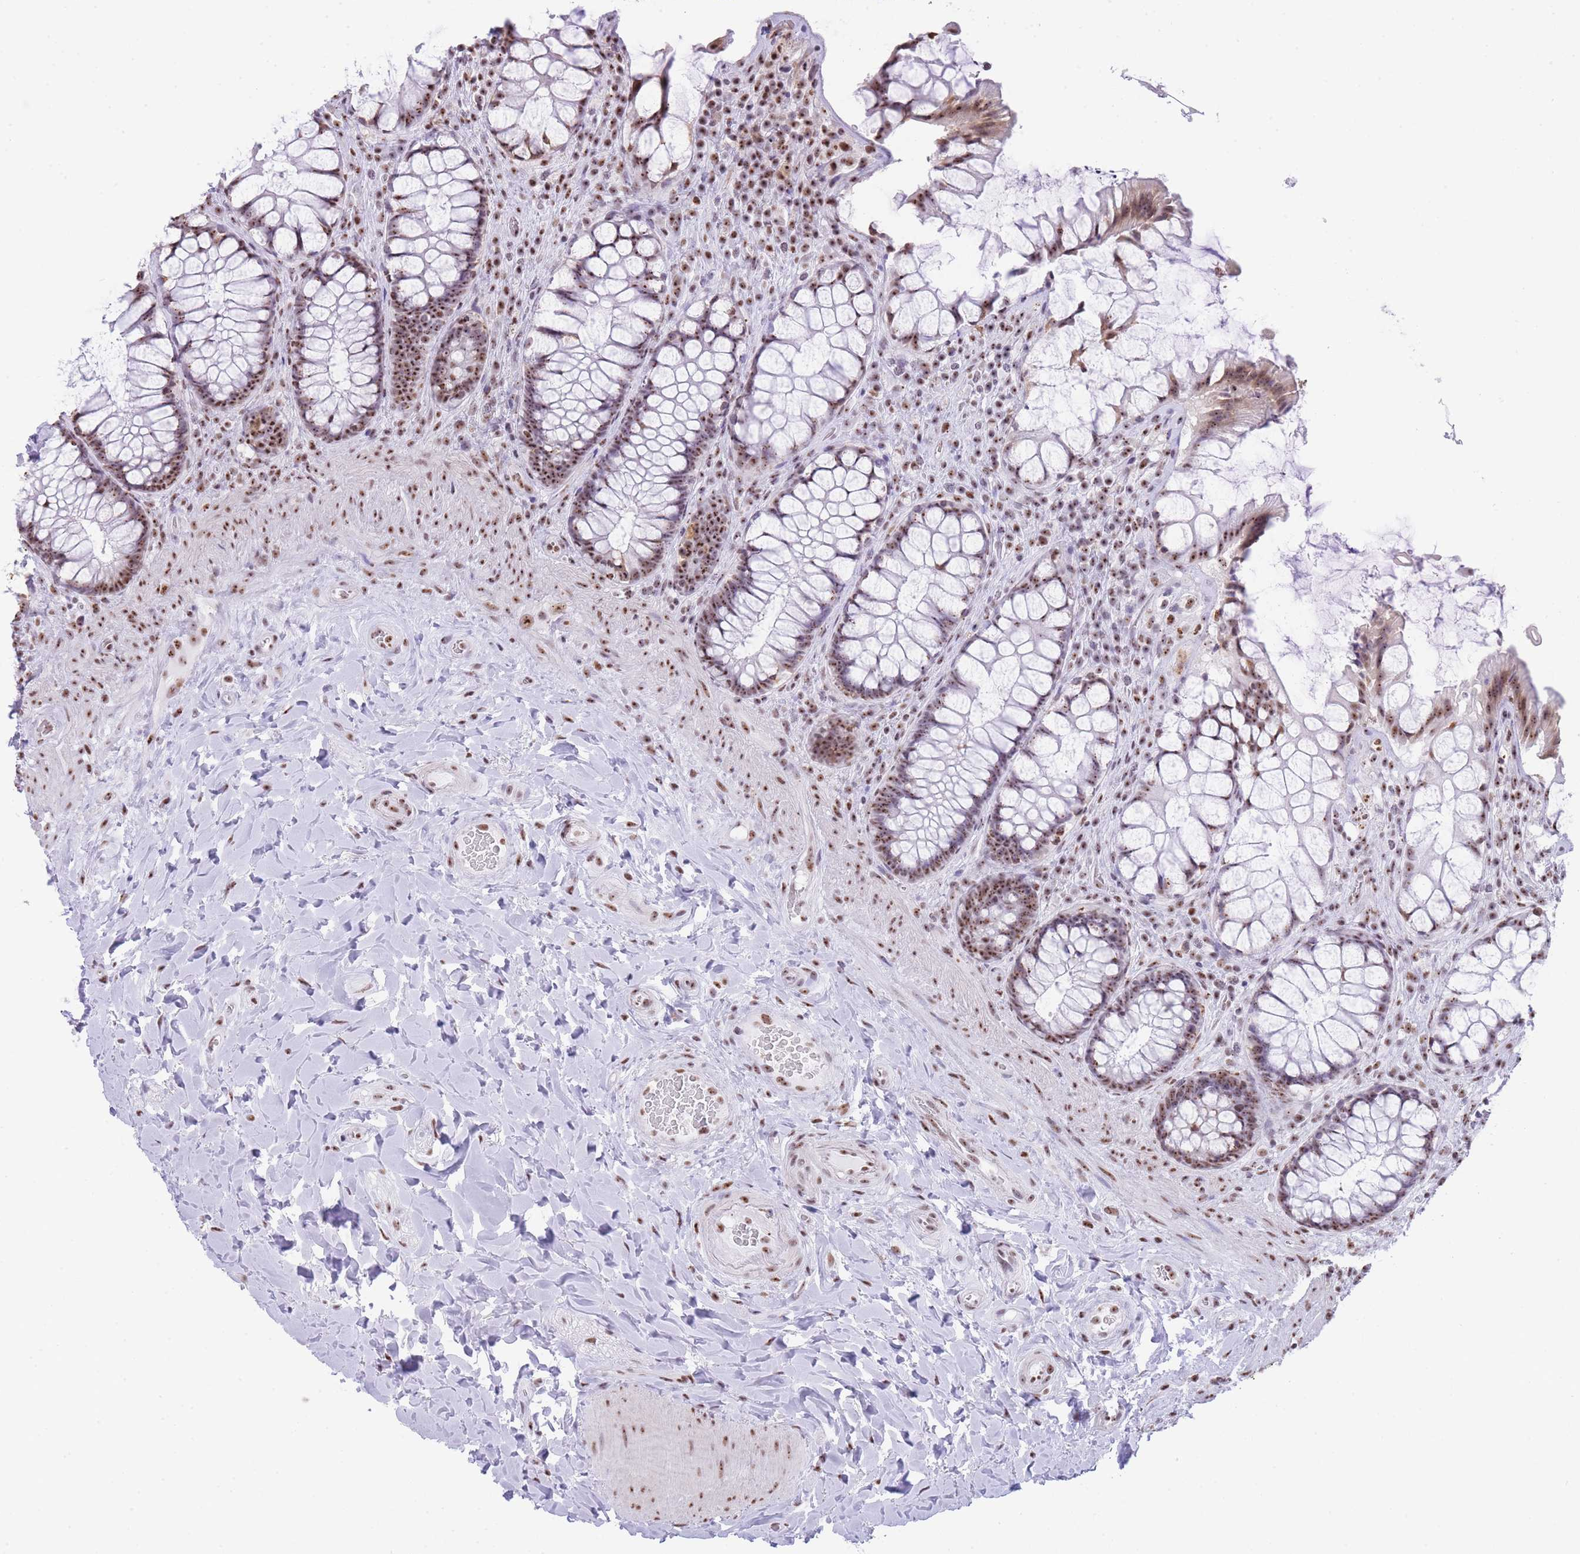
{"staining": {"intensity": "moderate", "quantity": ">75%", "location": "nuclear"}, "tissue": "rectum", "cell_type": "Glandular cells", "image_type": "normal", "snomed": [{"axis": "morphology", "description": "Normal tissue, NOS"}, {"axis": "topography", "description": "Rectum"}], "caption": "Glandular cells show moderate nuclear expression in approximately >75% of cells in unremarkable rectum.", "gene": "EVC2", "patient": {"sex": "female", "age": 58}}